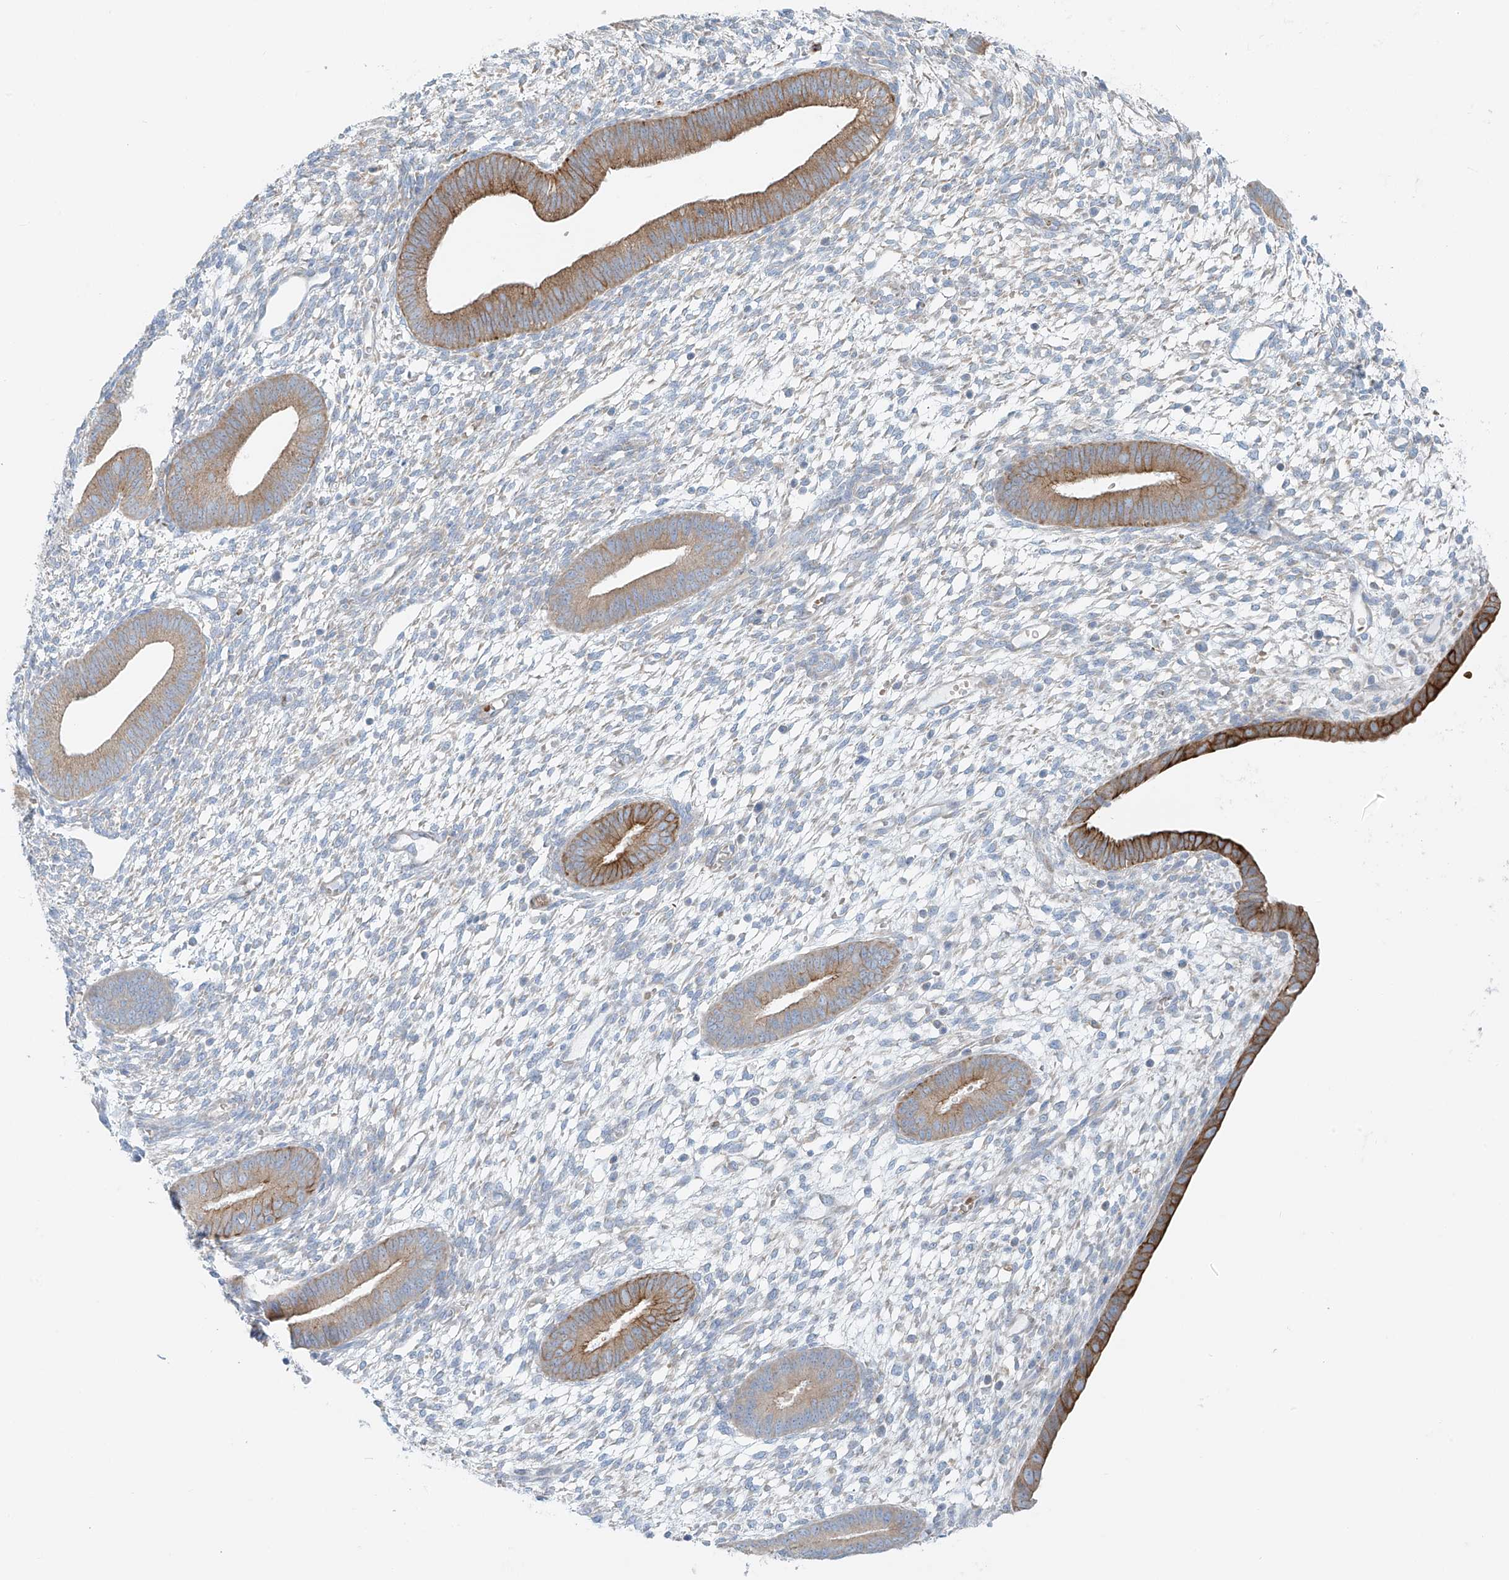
{"staining": {"intensity": "negative", "quantity": "none", "location": "none"}, "tissue": "endometrium", "cell_type": "Cells in endometrial stroma", "image_type": "normal", "snomed": [{"axis": "morphology", "description": "Normal tissue, NOS"}, {"axis": "topography", "description": "Endometrium"}], "caption": "High power microscopy photomicrograph of an immunohistochemistry (IHC) image of unremarkable endometrium, revealing no significant positivity in cells in endometrial stroma. Nuclei are stained in blue.", "gene": "EIPR1", "patient": {"sex": "female", "age": 46}}